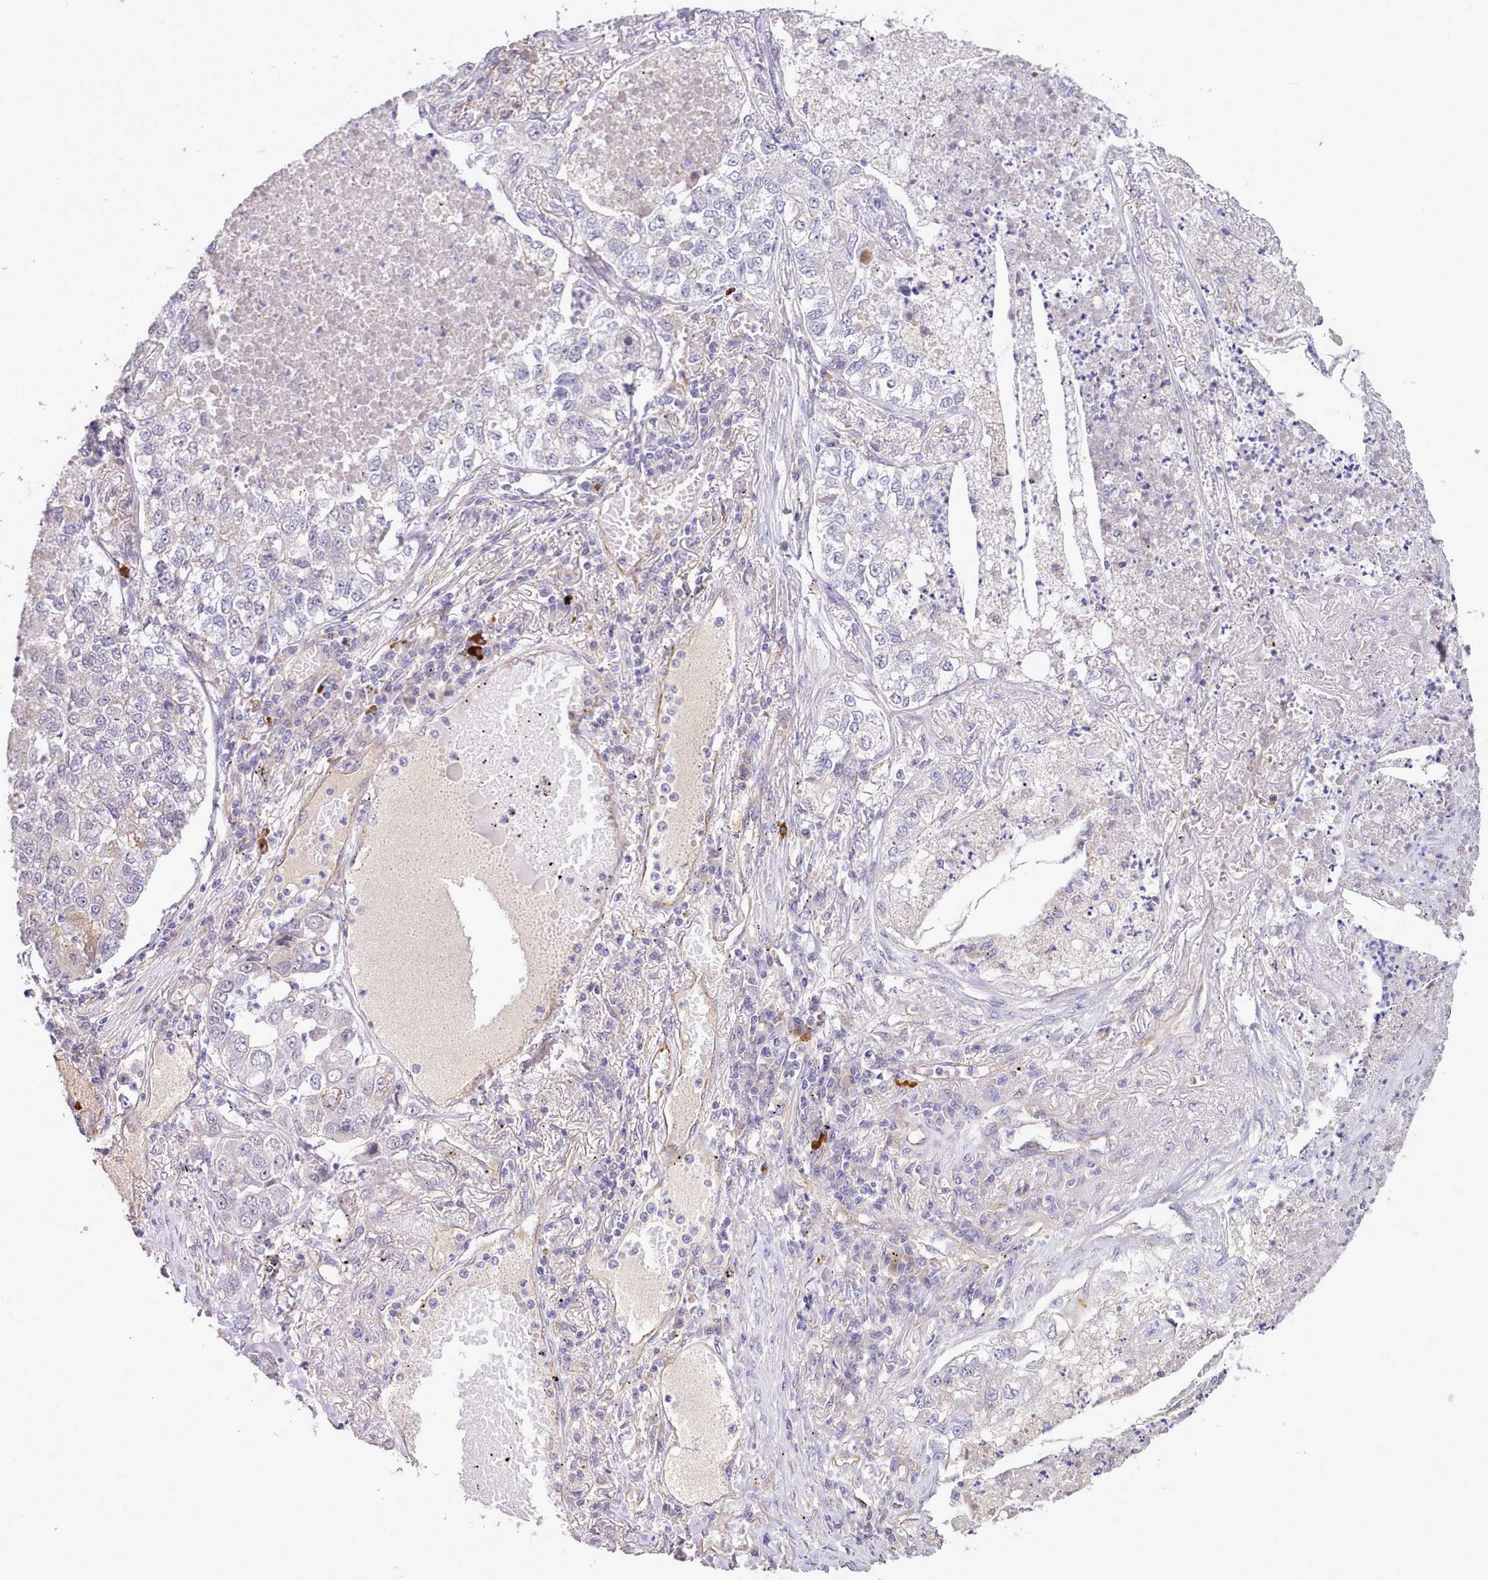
{"staining": {"intensity": "negative", "quantity": "none", "location": "none"}, "tissue": "lung cancer", "cell_type": "Tumor cells", "image_type": "cancer", "snomed": [{"axis": "morphology", "description": "Adenocarcinoma, NOS"}, {"axis": "topography", "description": "Lung"}], "caption": "This is an immunohistochemistry (IHC) histopathology image of lung adenocarcinoma. There is no expression in tumor cells.", "gene": "ZC3H13", "patient": {"sex": "male", "age": 49}}